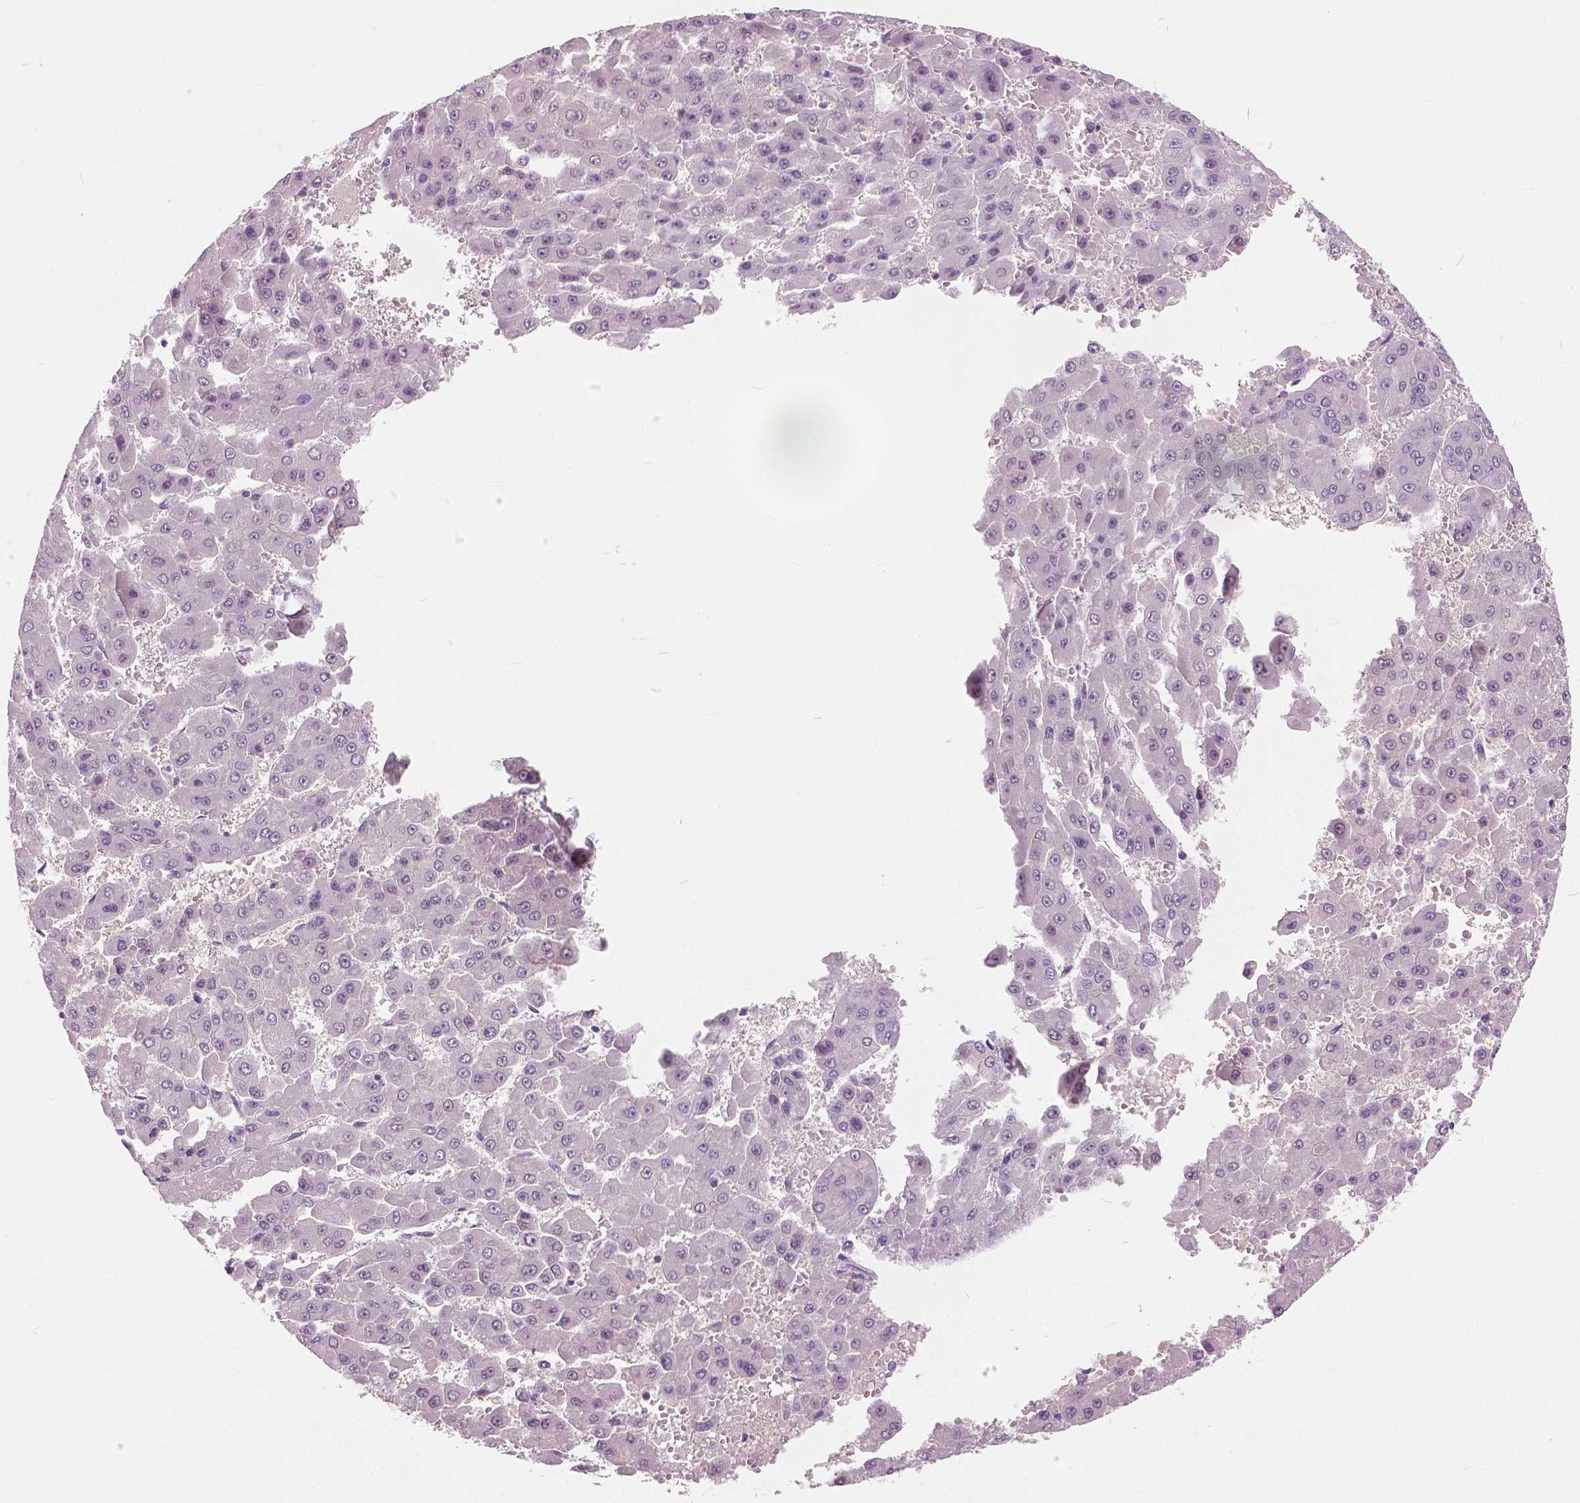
{"staining": {"intensity": "negative", "quantity": "none", "location": "none"}, "tissue": "liver cancer", "cell_type": "Tumor cells", "image_type": "cancer", "snomed": [{"axis": "morphology", "description": "Carcinoma, Hepatocellular, NOS"}, {"axis": "topography", "description": "Liver"}], "caption": "Immunohistochemical staining of human liver cancer (hepatocellular carcinoma) displays no significant staining in tumor cells. Nuclei are stained in blue.", "gene": "GALM", "patient": {"sex": "male", "age": 78}}